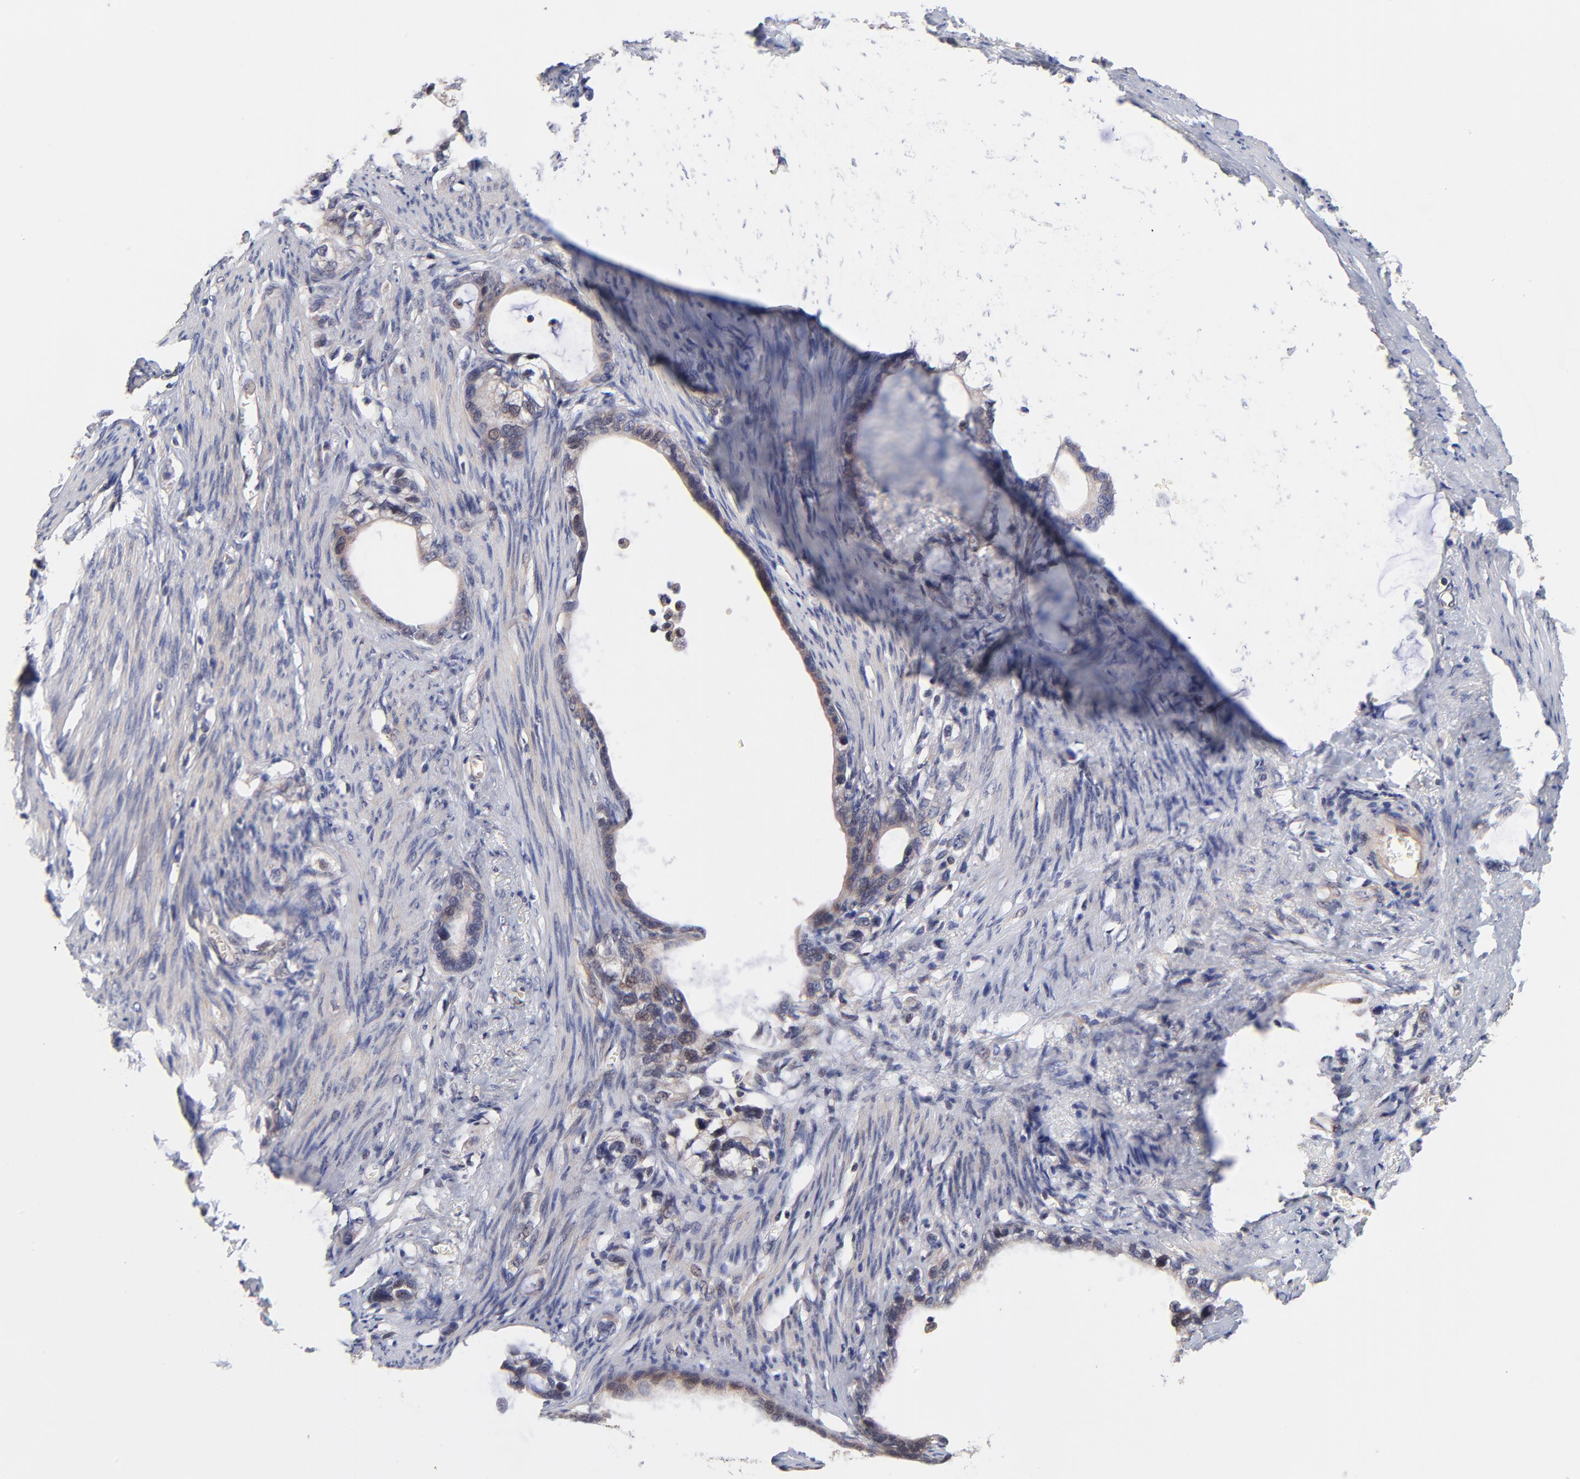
{"staining": {"intensity": "weak", "quantity": ">75%", "location": "cytoplasmic/membranous"}, "tissue": "stomach cancer", "cell_type": "Tumor cells", "image_type": "cancer", "snomed": [{"axis": "morphology", "description": "Adenocarcinoma, NOS"}, {"axis": "topography", "description": "Stomach"}], "caption": "Protein analysis of adenocarcinoma (stomach) tissue demonstrates weak cytoplasmic/membranous expression in approximately >75% of tumor cells. Nuclei are stained in blue.", "gene": "TXNL1", "patient": {"sex": "female", "age": 75}}